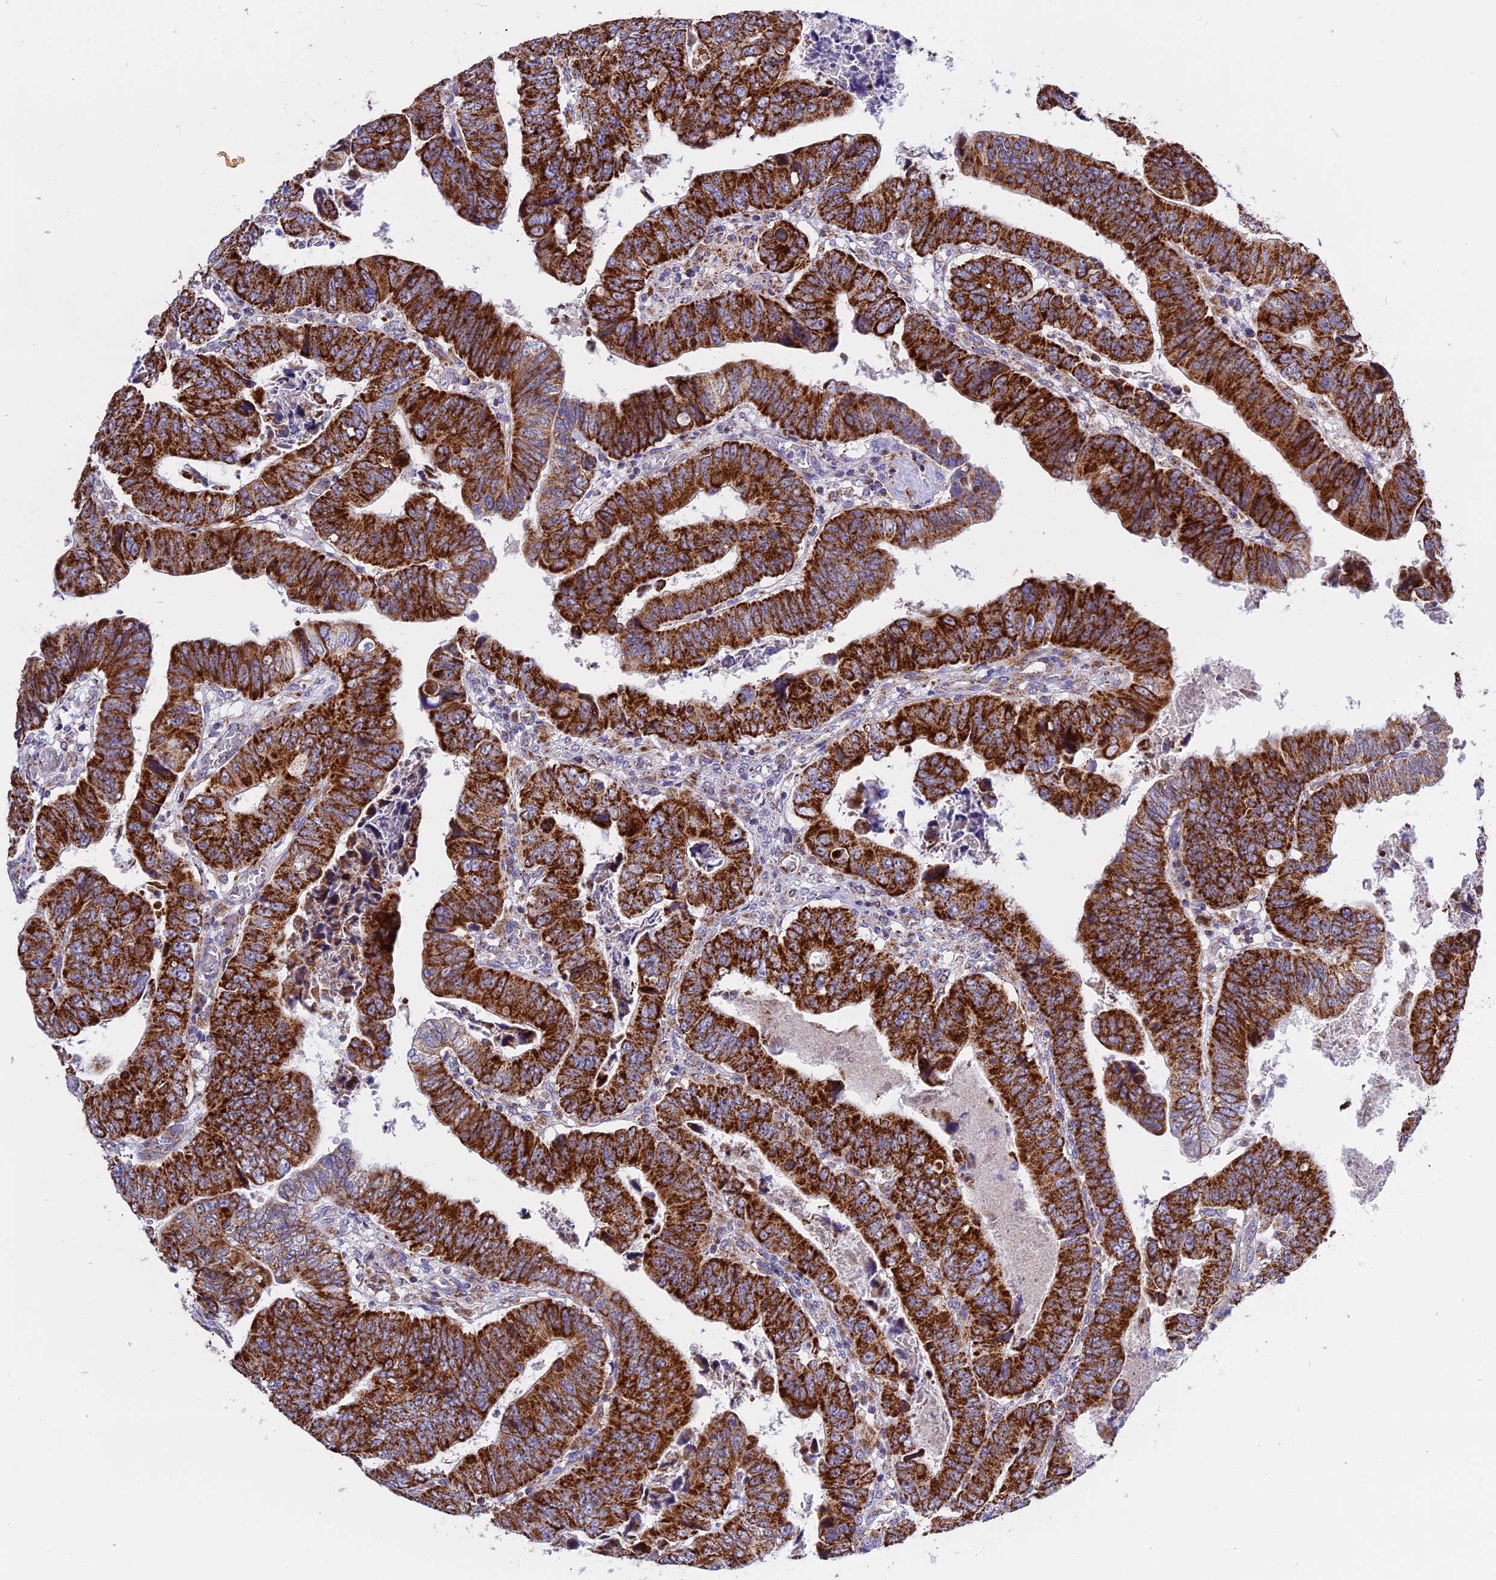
{"staining": {"intensity": "strong", "quantity": ">75%", "location": "cytoplasmic/membranous"}, "tissue": "colorectal cancer", "cell_type": "Tumor cells", "image_type": "cancer", "snomed": [{"axis": "morphology", "description": "Normal tissue, NOS"}, {"axis": "morphology", "description": "Adenocarcinoma, NOS"}, {"axis": "topography", "description": "Rectum"}], "caption": "Colorectal cancer stained for a protein exhibits strong cytoplasmic/membranous positivity in tumor cells.", "gene": "MRPS34", "patient": {"sex": "female", "age": 65}}